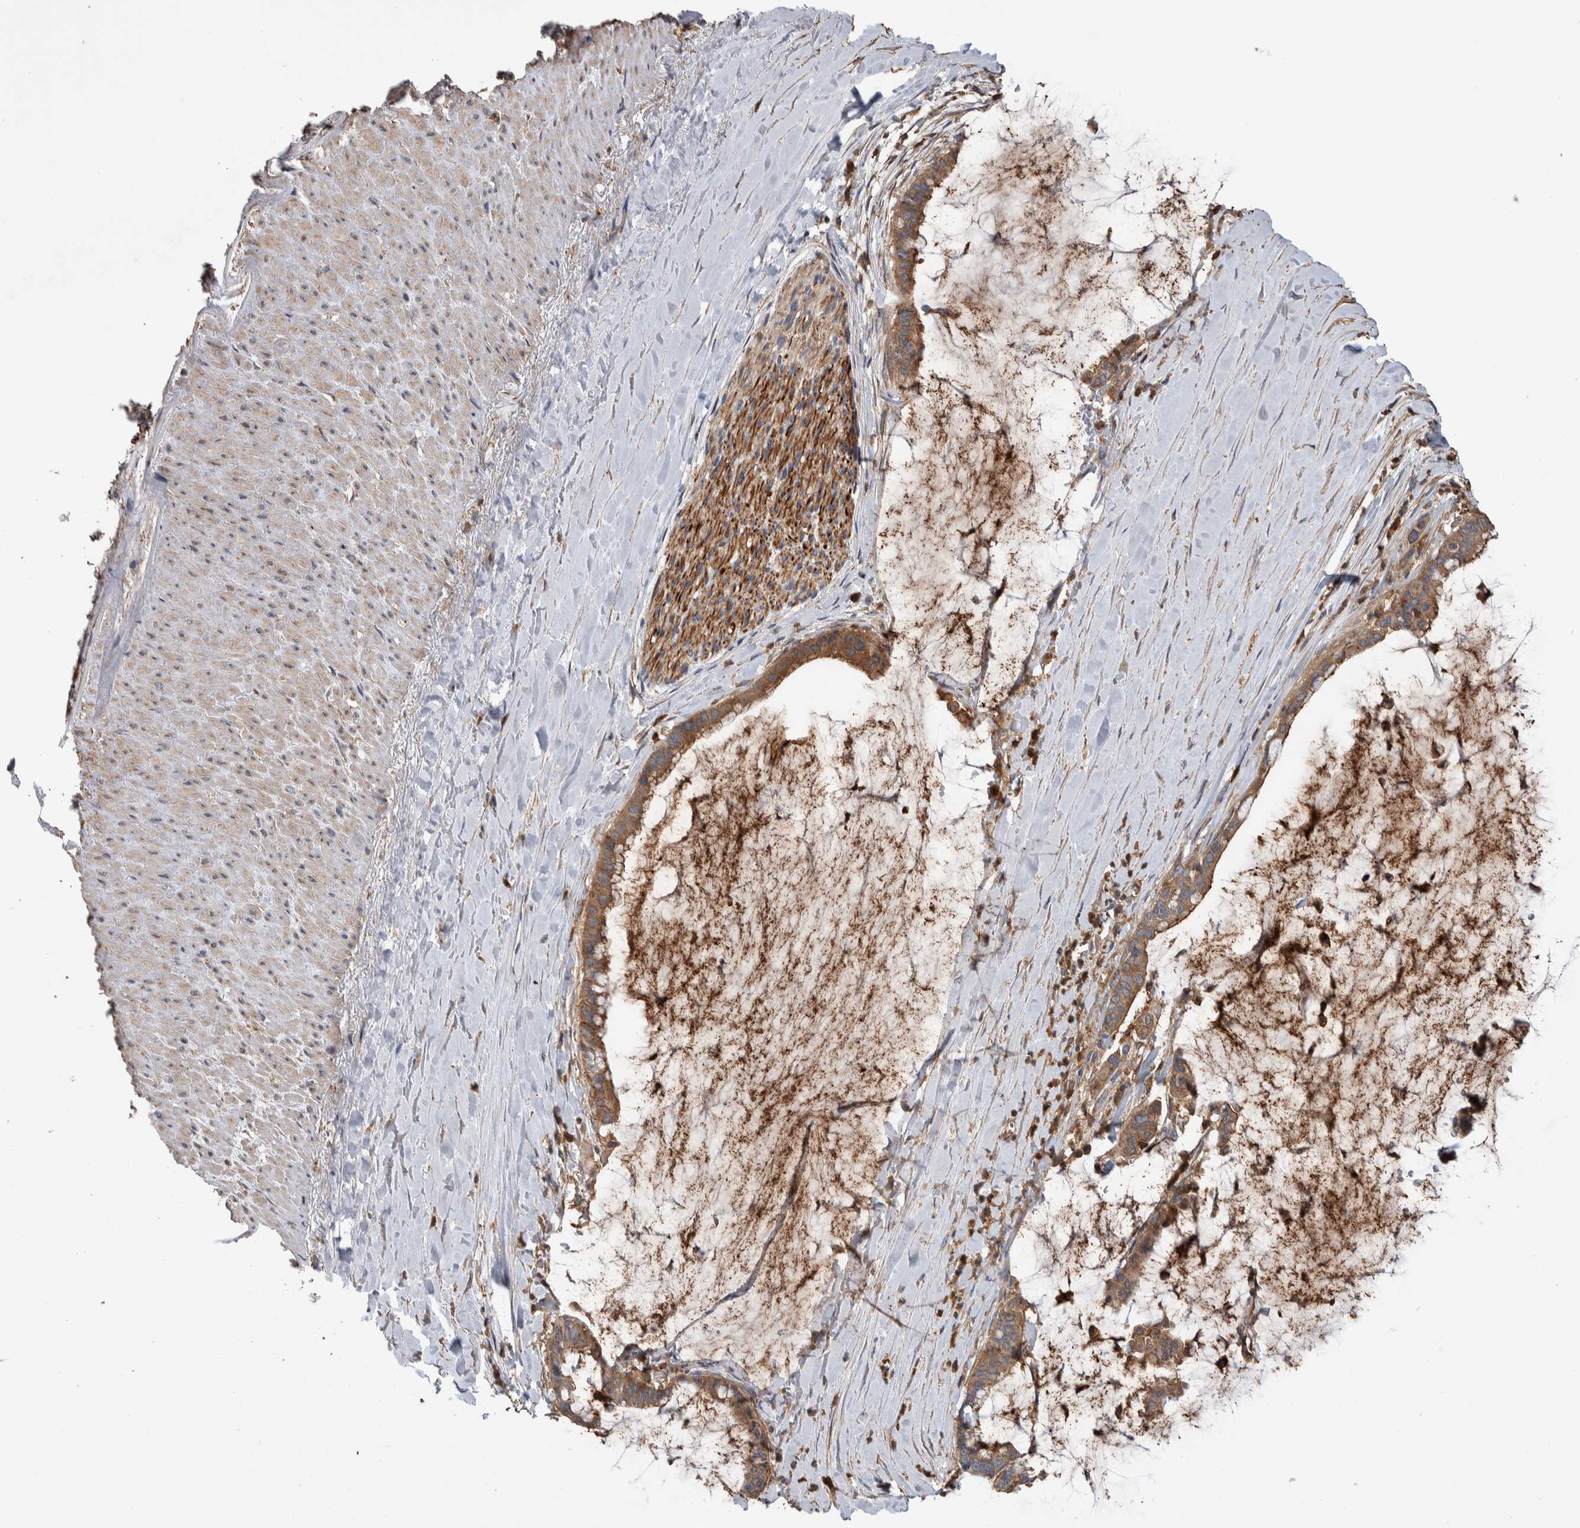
{"staining": {"intensity": "weak", "quantity": ">75%", "location": "cytoplasmic/membranous"}, "tissue": "pancreatic cancer", "cell_type": "Tumor cells", "image_type": "cancer", "snomed": [{"axis": "morphology", "description": "Adenocarcinoma, NOS"}, {"axis": "topography", "description": "Pancreas"}], "caption": "Pancreatic cancer stained for a protein demonstrates weak cytoplasmic/membranous positivity in tumor cells.", "gene": "SDCBP", "patient": {"sex": "male", "age": 41}}